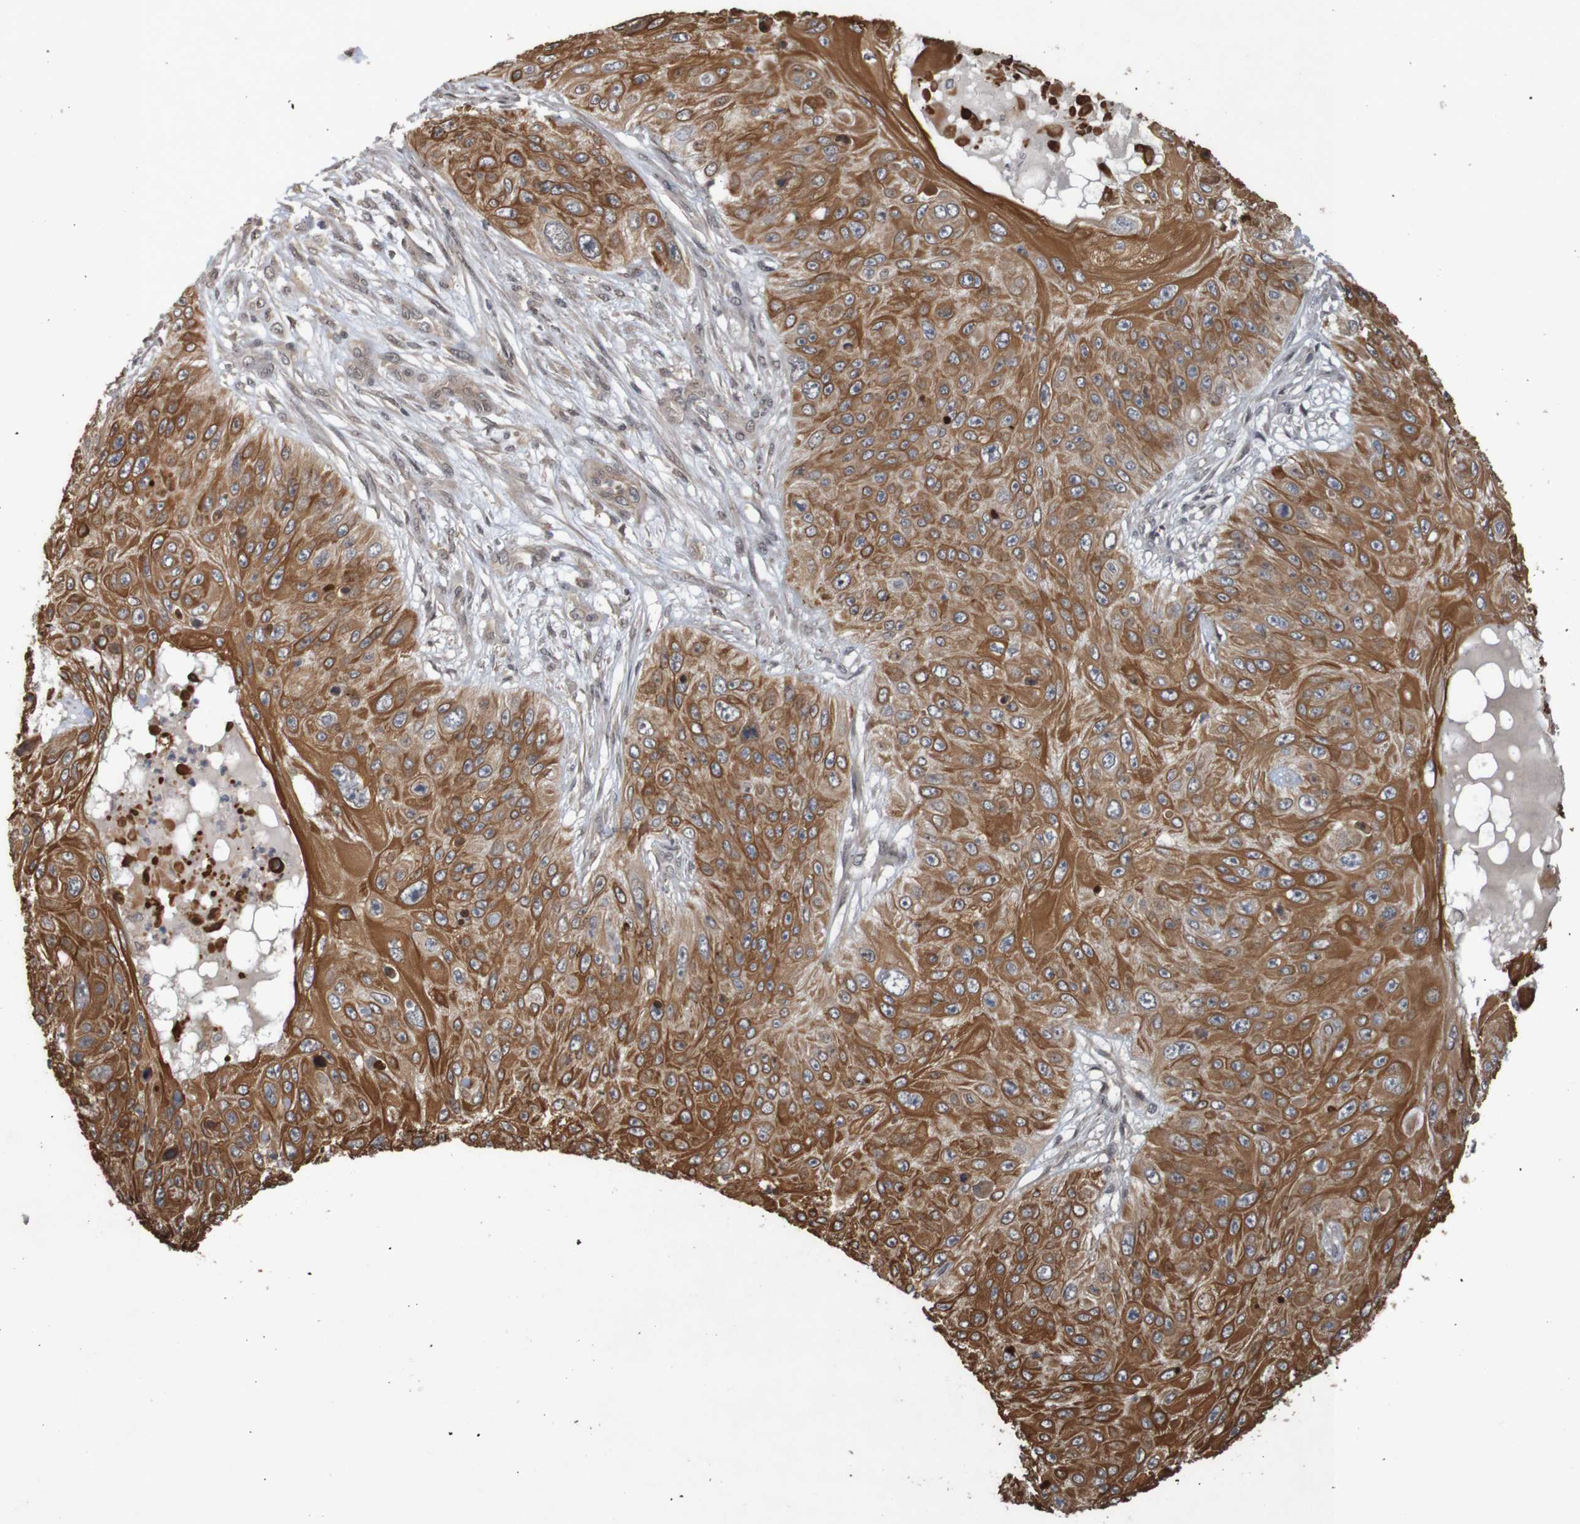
{"staining": {"intensity": "strong", "quantity": ">75%", "location": "cytoplasmic/membranous"}, "tissue": "skin cancer", "cell_type": "Tumor cells", "image_type": "cancer", "snomed": [{"axis": "morphology", "description": "Squamous cell carcinoma, NOS"}, {"axis": "topography", "description": "Skin"}], "caption": "Squamous cell carcinoma (skin) tissue displays strong cytoplasmic/membranous expression in about >75% of tumor cells, visualized by immunohistochemistry. (IHC, brightfield microscopy, high magnification).", "gene": "ARHGEF11", "patient": {"sex": "female", "age": 80}}